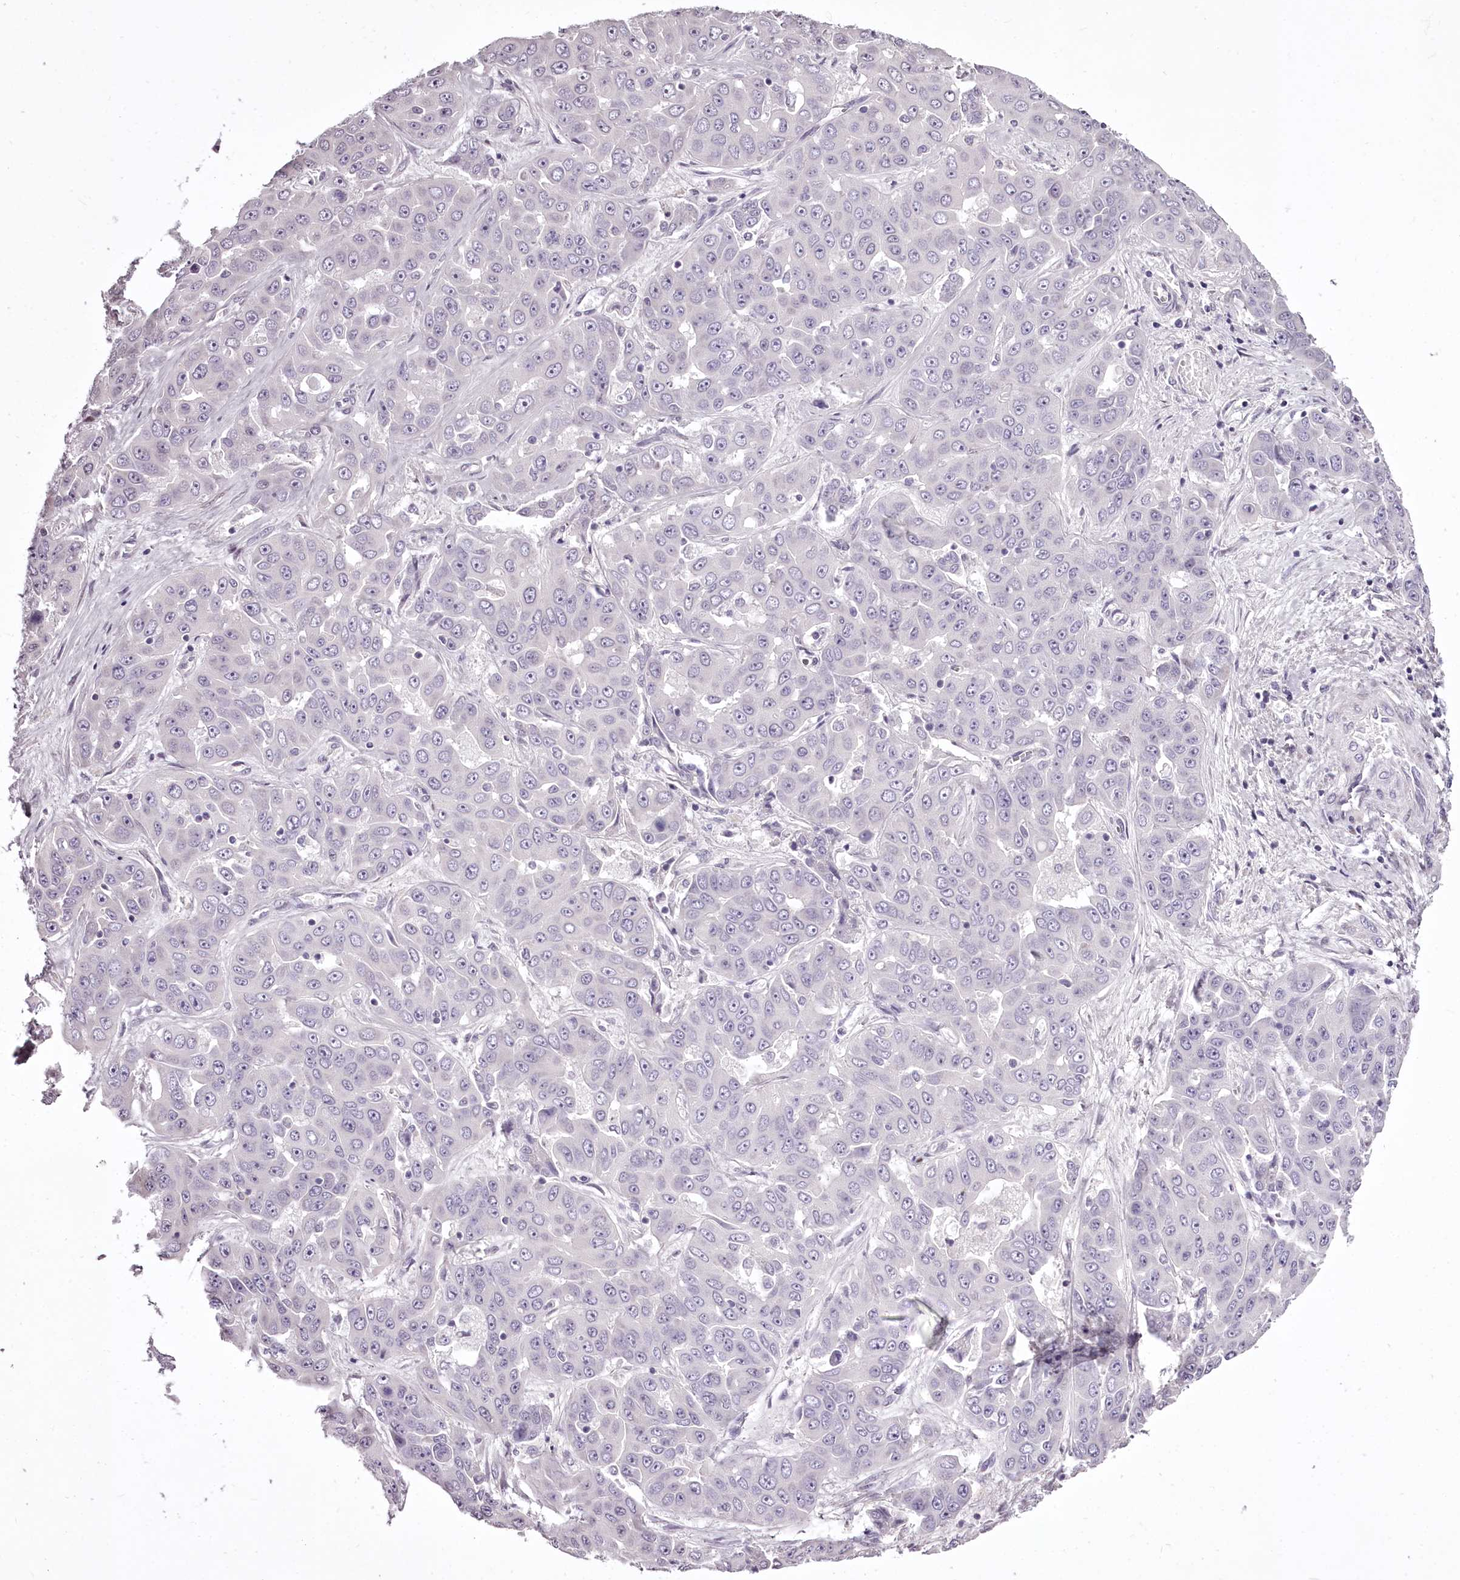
{"staining": {"intensity": "negative", "quantity": "none", "location": "none"}, "tissue": "liver cancer", "cell_type": "Tumor cells", "image_type": "cancer", "snomed": [{"axis": "morphology", "description": "Cholangiocarcinoma"}, {"axis": "topography", "description": "Liver"}], "caption": "Immunohistochemical staining of human liver cholangiocarcinoma demonstrates no significant expression in tumor cells.", "gene": "C1orf56", "patient": {"sex": "female", "age": 52}}